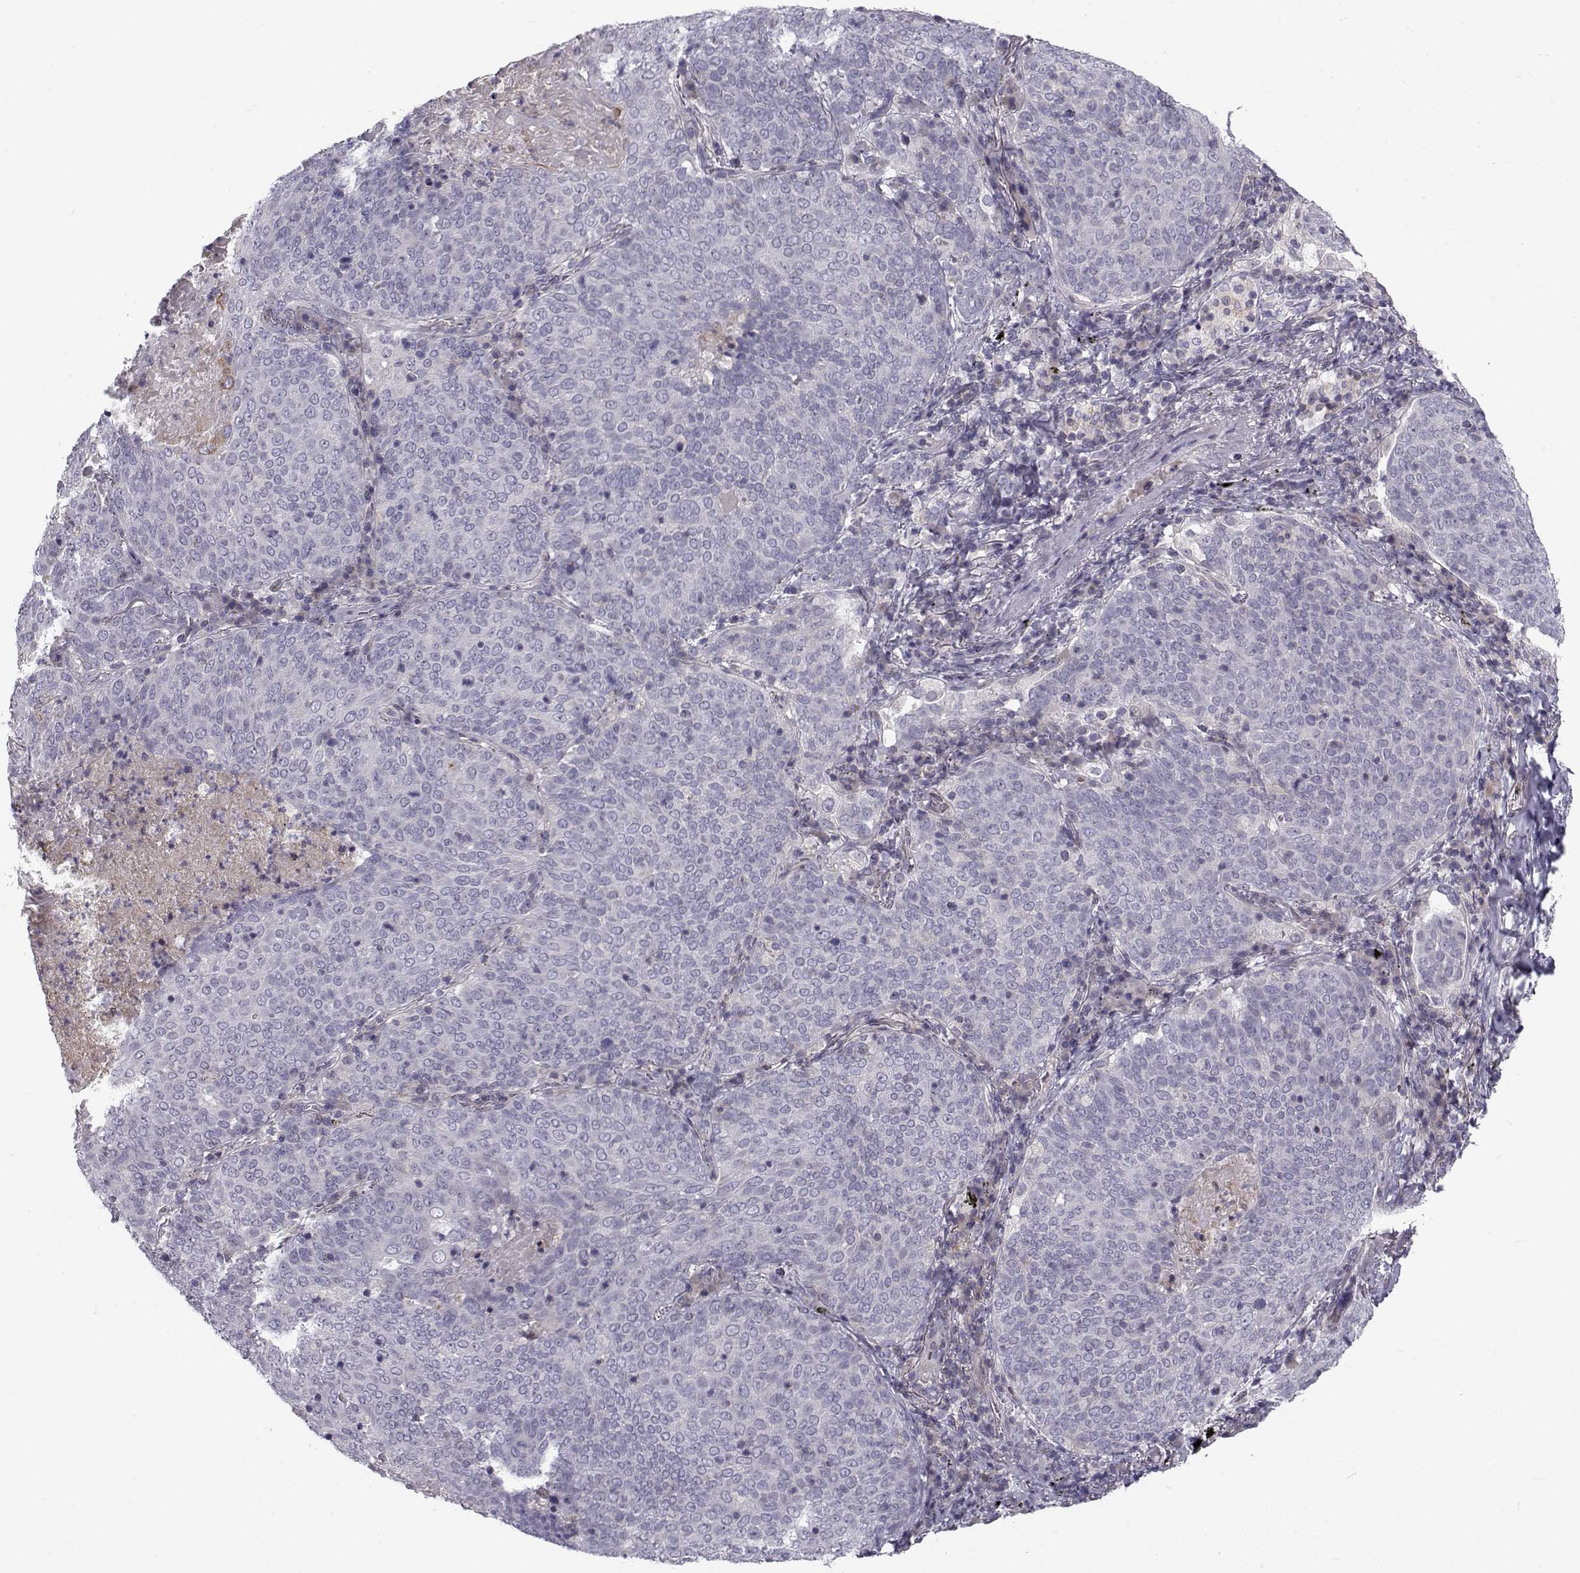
{"staining": {"intensity": "negative", "quantity": "none", "location": "none"}, "tissue": "lung cancer", "cell_type": "Tumor cells", "image_type": "cancer", "snomed": [{"axis": "morphology", "description": "Squamous cell carcinoma, NOS"}, {"axis": "topography", "description": "Lung"}], "caption": "Photomicrograph shows no protein expression in tumor cells of squamous cell carcinoma (lung) tissue.", "gene": "LRRC27", "patient": {"sex": "male", "age": 82}}